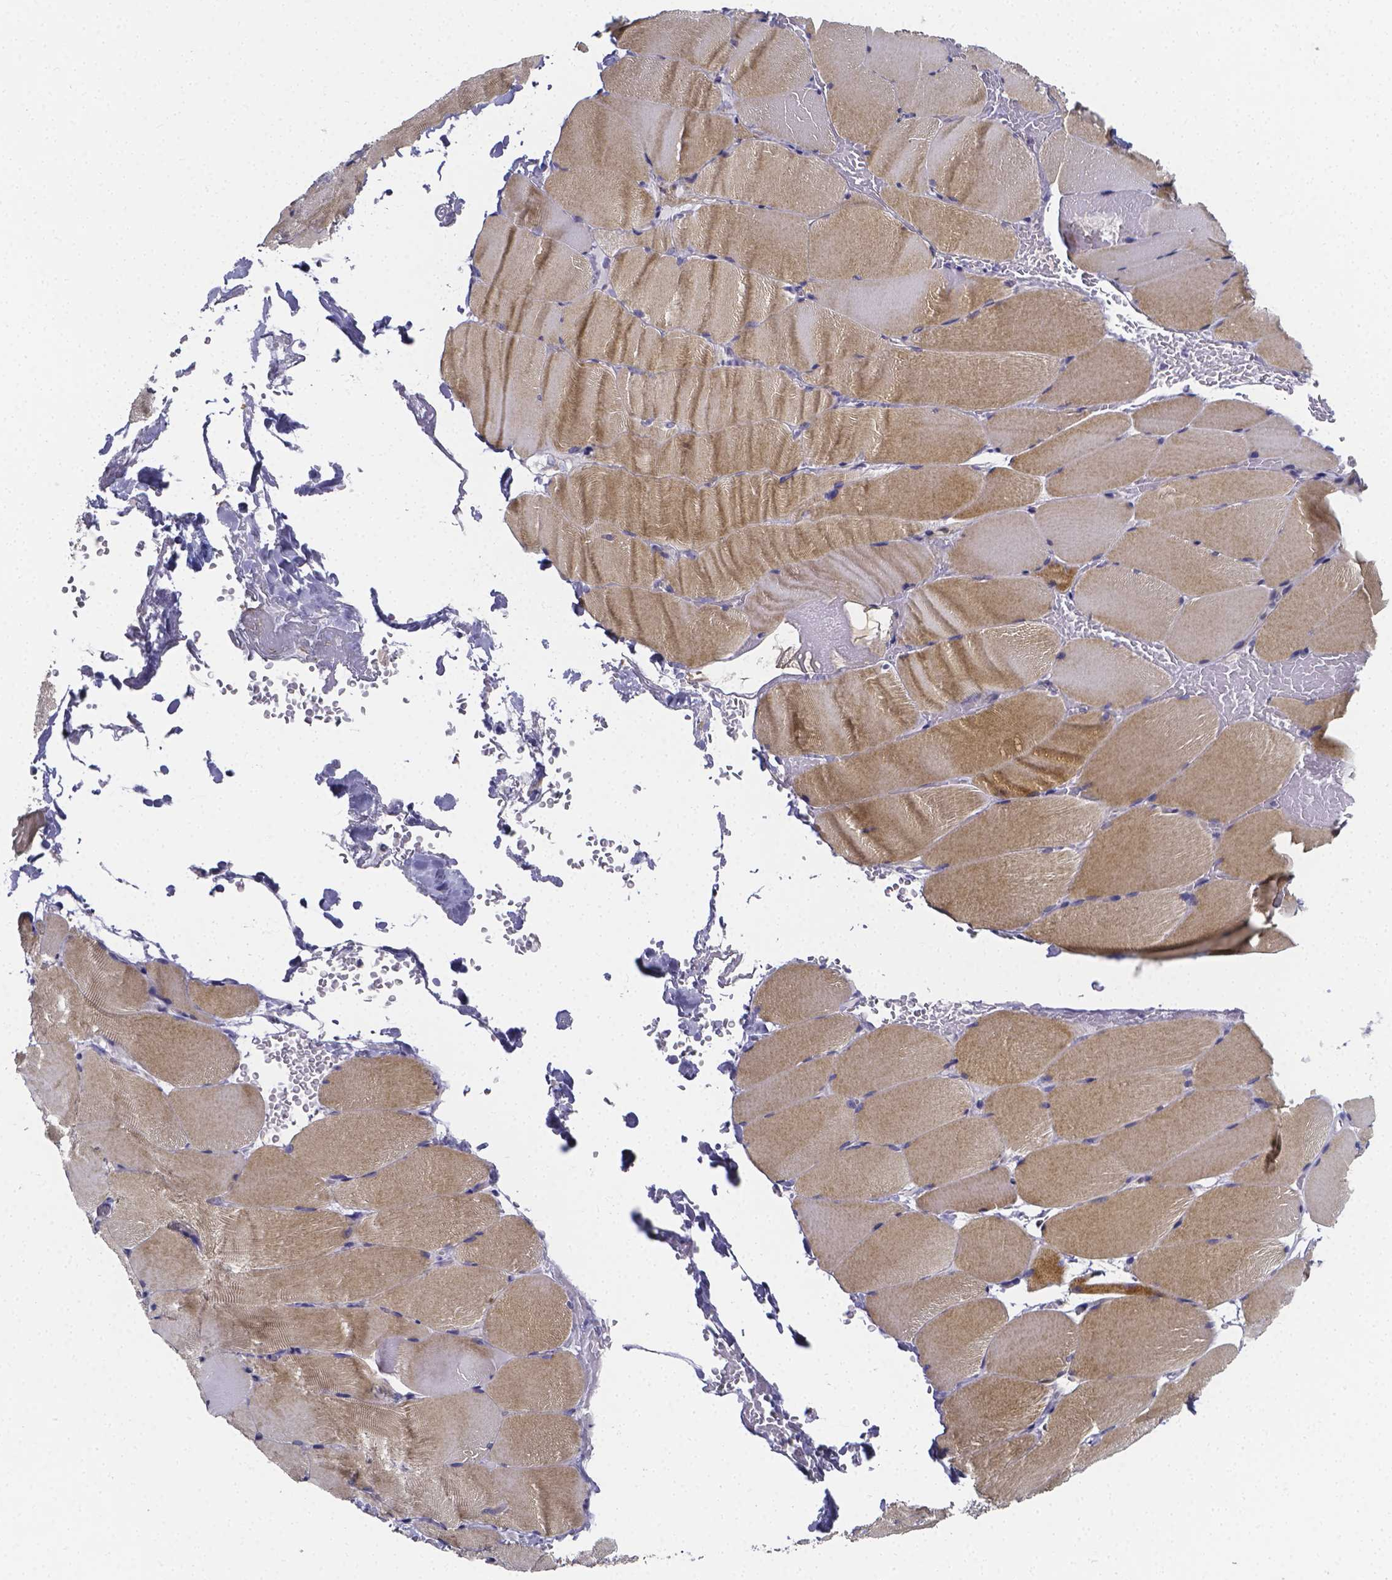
{"staining": {"intensity": "weak", "quantity": "25%-75%", "location": "cytoplasmic/membranous"}, "tissue": "skeletal muscle", "cell_type": "Myocytes", "image_type": "normal", "snomed": [{"axis": "morphology", "description": "Normal tissue, NOS"}, {"axis": "topography", "description": "Skeletal muscle"}], "caption": "Myocytes show low levels of weak cytoplasmic/membranous staining in approximately 25%-75% of cells in benign human skeletal muscle.", "gene": "RERG", "patient": {"sex": "female", "age": 37}}